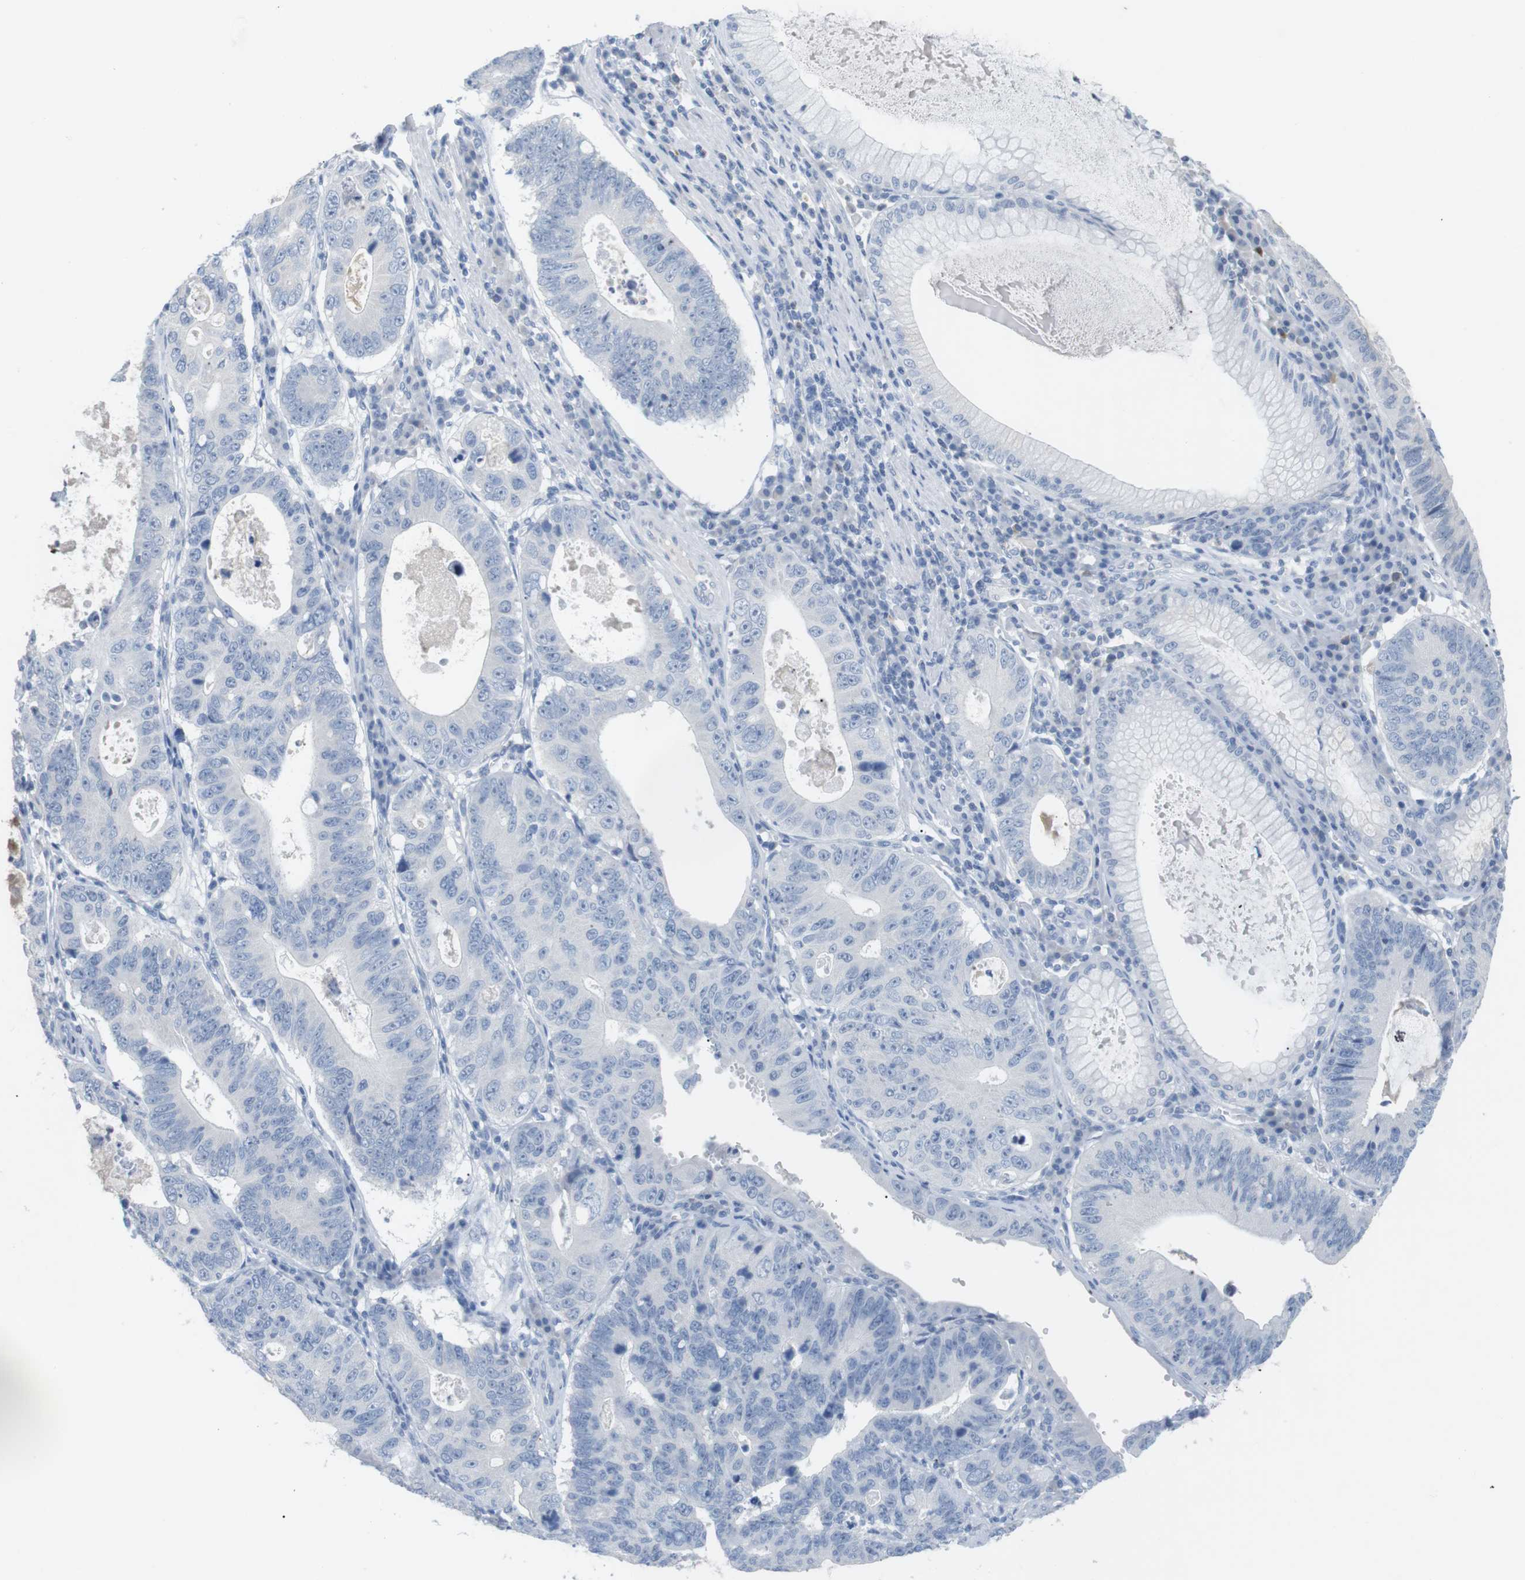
{"staining": {"intensity": "negative", "quantity": "none", "location": "none"}, "tissue": "stomach cancer", "cell_type": "Tumor cells", "image_type": "cancer", "snomed": [{"axis": "morphology", "description": "Adenocarcinoma, NOS"}, {"axis": "topography", "description": "Stomach"}], "caption": "The micrograph shows no significant positivity in tumor cells of stomach adenocarcinoma.", "gene": "HBG2", "patient": {"sex": "male", "age": 59}}